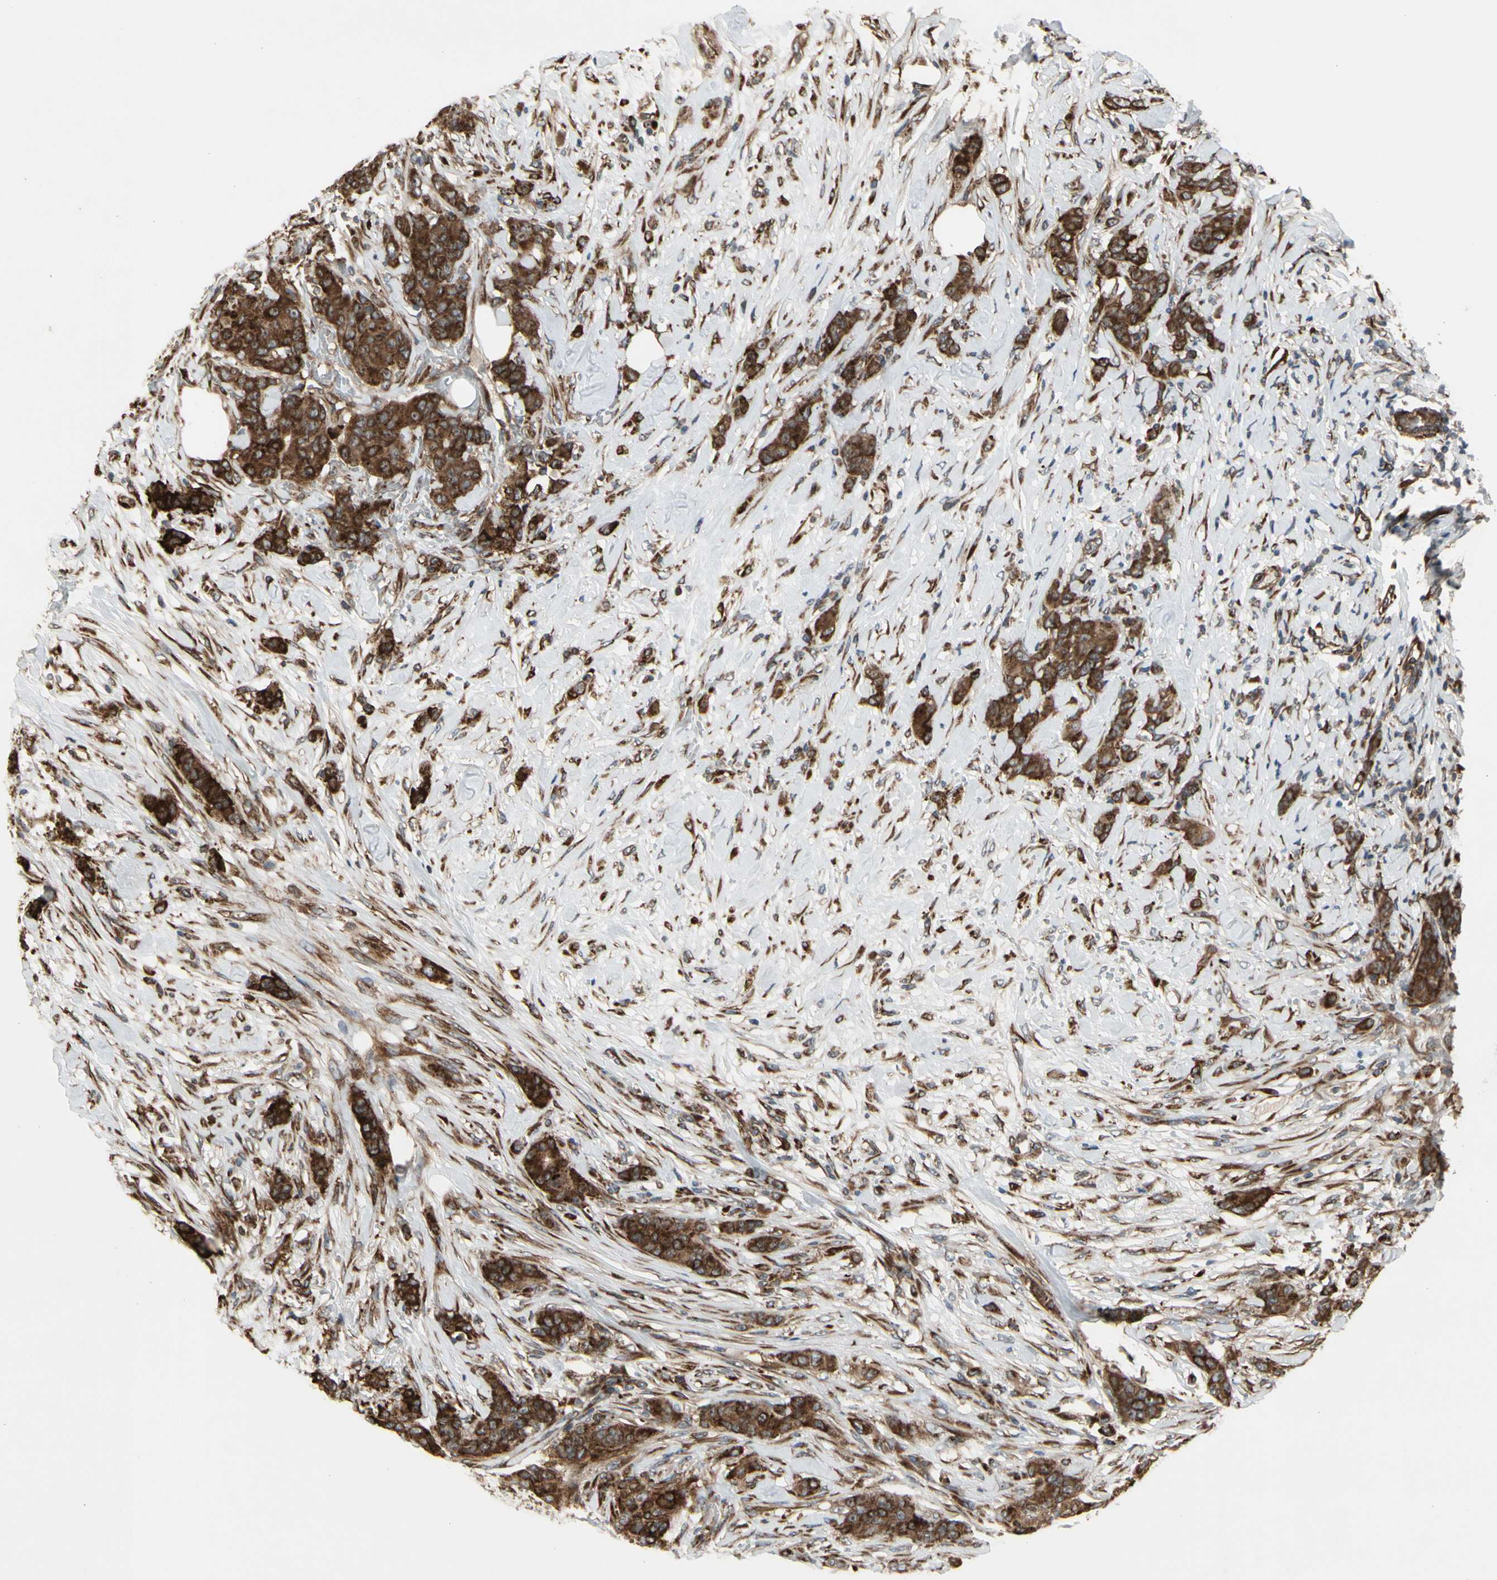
{"staining": {"intensity": "strong", "quantity": ">75%", "location": "cytoplasmic/membranous"}, "tissue": "breast cancer", "cell_type": "Tumor cells", "image_type": "cancer", "snomed": [{"axis": "morphology", "description": "Duct carcinoma"}, {"axis": "topography", "description": "Breast"}], "caption": "Infiltrating ductal carcinoma (breast) stained for a protein shows strong cytoplasmic/membranous positivity in tumor cells. The staining was performed using DAB (3,3'-diaminobenzidine), with brown indicating positive protein expression. Nuclei are stained blue with hematoxylin.", "gene": "SLC39A9", "patient": {"sex": "female", "age": 40}}